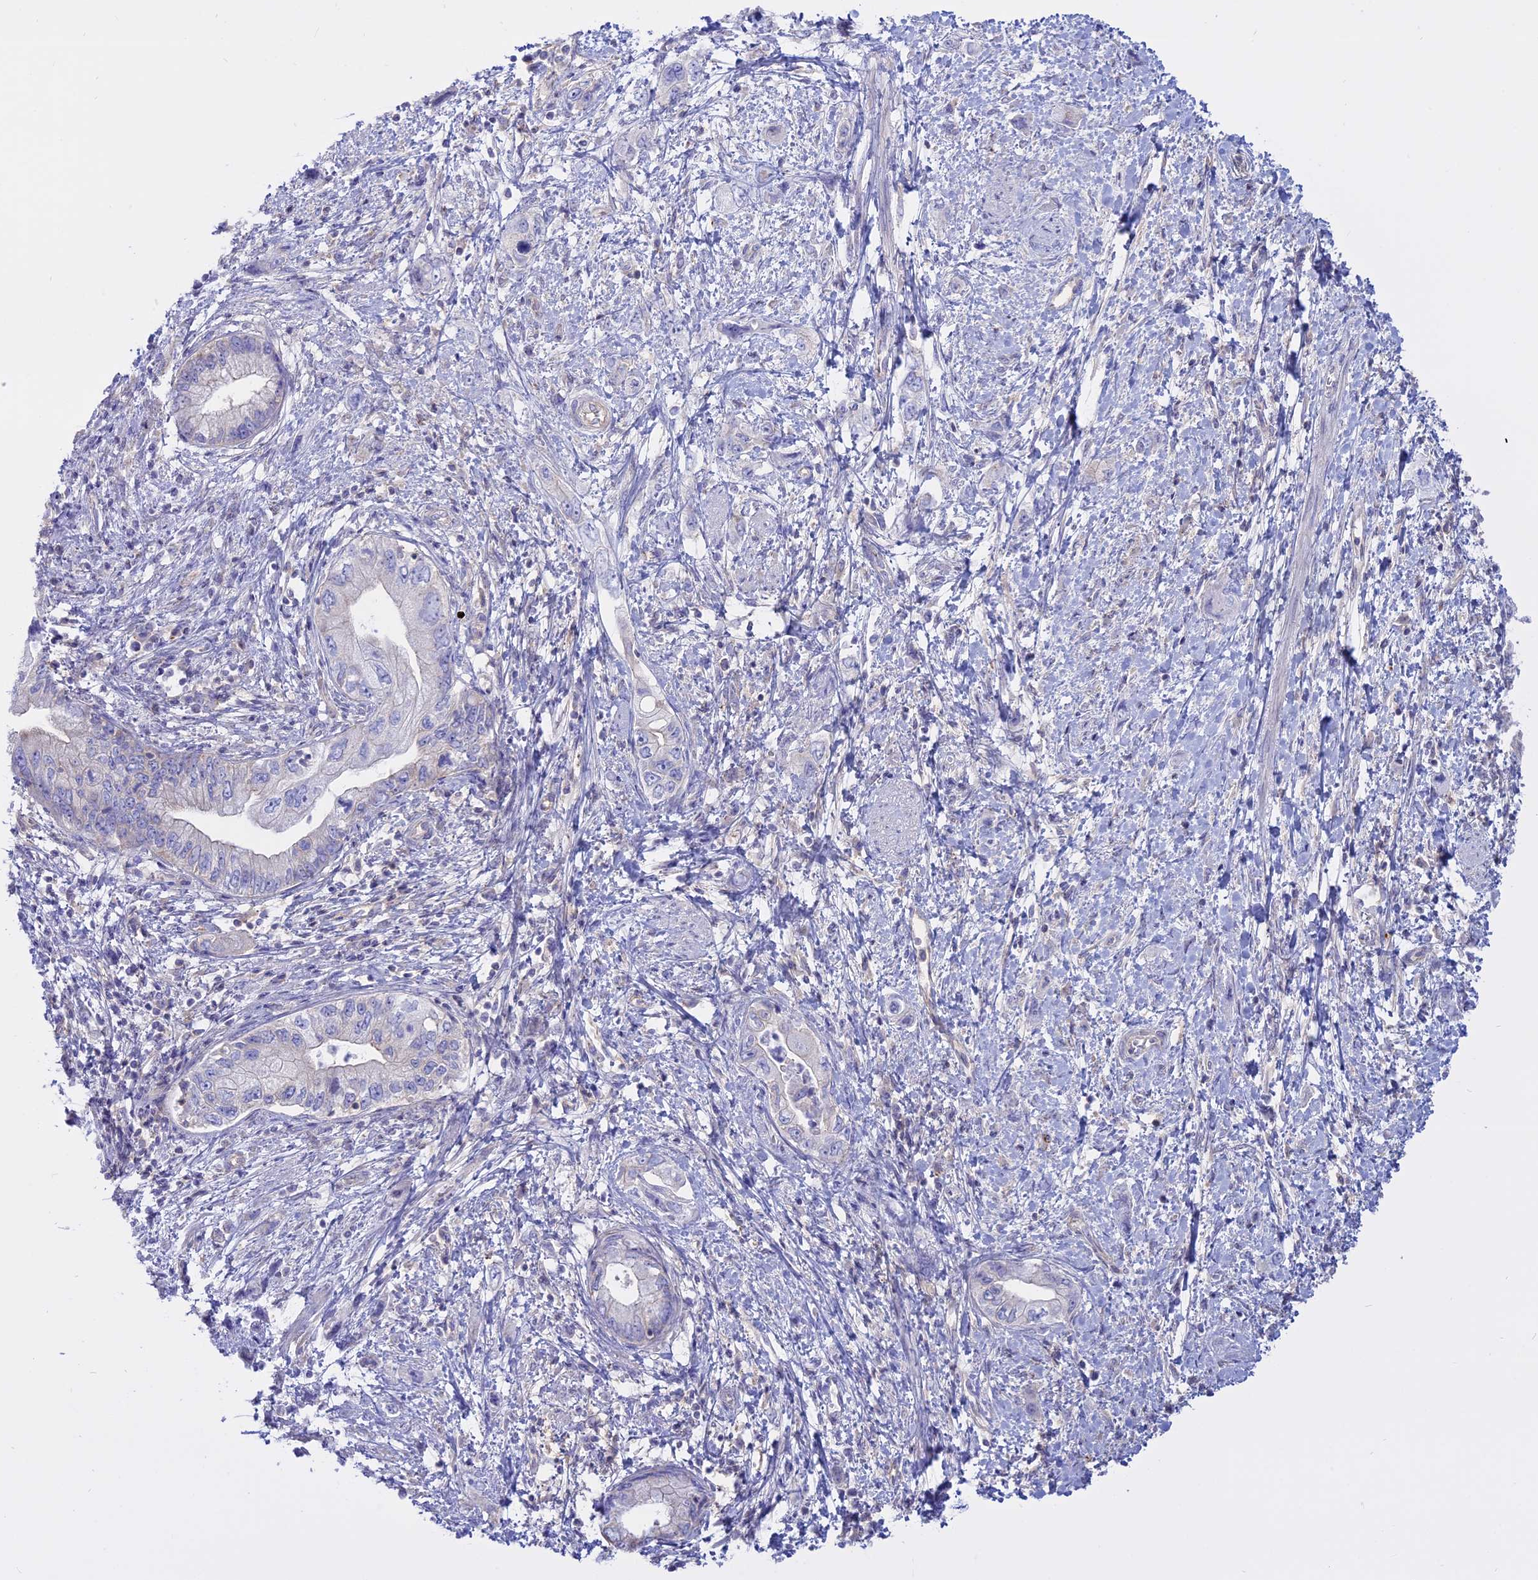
{"staining": {"intensity": "moderate", "quantity": "<25%", "location": "cytoplasmic/membranous"}, "tissue": "pancreatic cancer", "cell_type": "Tumor cells", "image_type": "cancer", "snomed": [{"axis": "morphology", "description": "Adenocarcinoma, NOS"}, {"axis": "topography", "description": "Pancreas"}], "caption": "Adenocarcinoma (pancreatic) tissue demonstrates moderate cytoplasmic/membranous expression in about <25% of tumor cells (Brightfield microscopy of DAB IHC at high magnification).", "gene": "AHCYL1", "patient": {"sex": "female", "age": 73}}